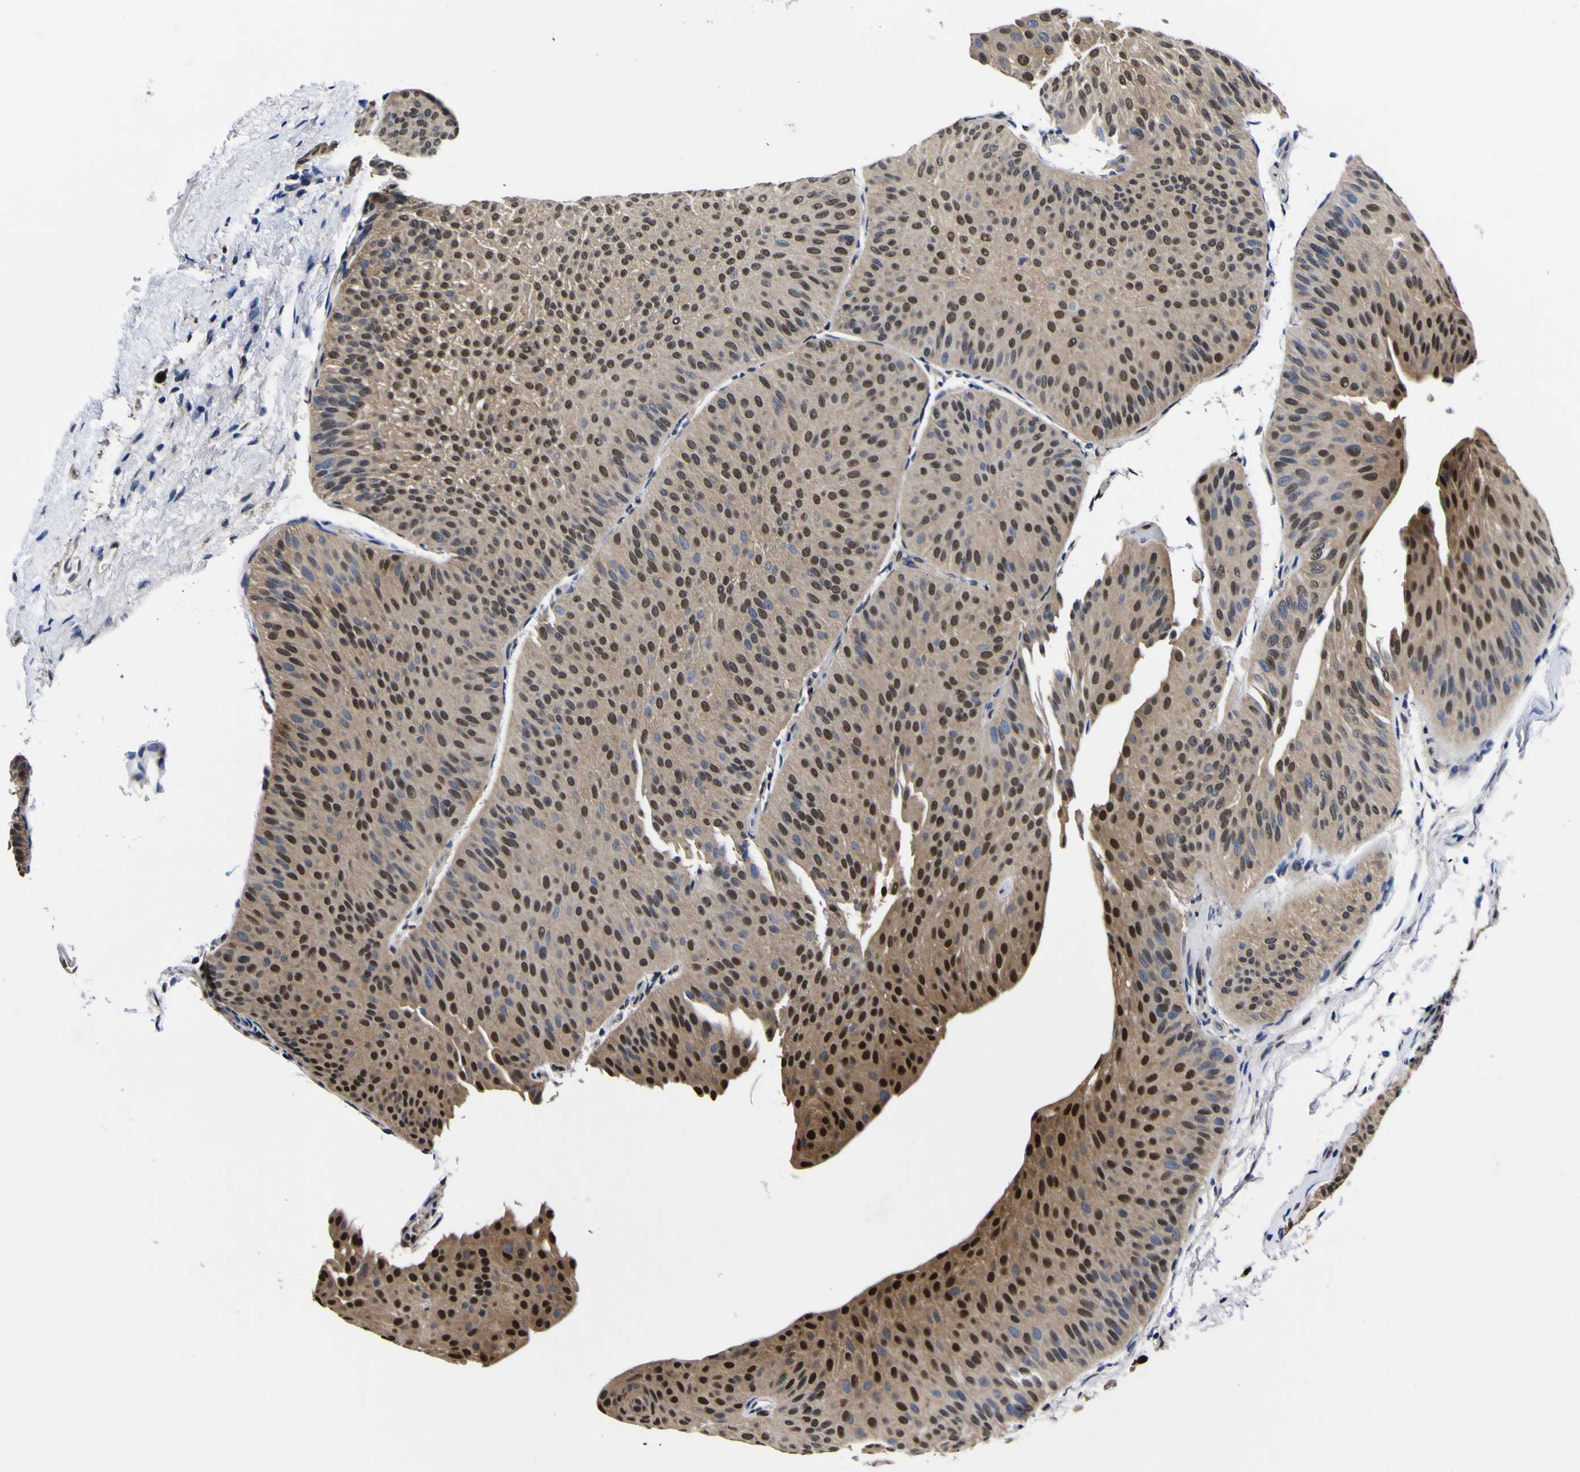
{"staining": {"intensity": "strong", "quantity": ">75%", "location": "cytoplasmic/membranous,nuclear"}, "tissue": "urothelial cancer", "cell_type": "Tumor cells", "image_type": "cancer", "snomed": [{"axis": "morphology", "description": "Urothelial carcinoma, Low grade"}, {"axis": "topography", "description": "Urinary bladder"}], "caption": "Brown immunohistochemical staining in human urothelial cancer exhibits strong cytoplasmic/membranous and nuclear positivity in approximately >75% of tumor cells.", "gene": "FAM110B", "patient": {"sex": "female", "age": 60}}